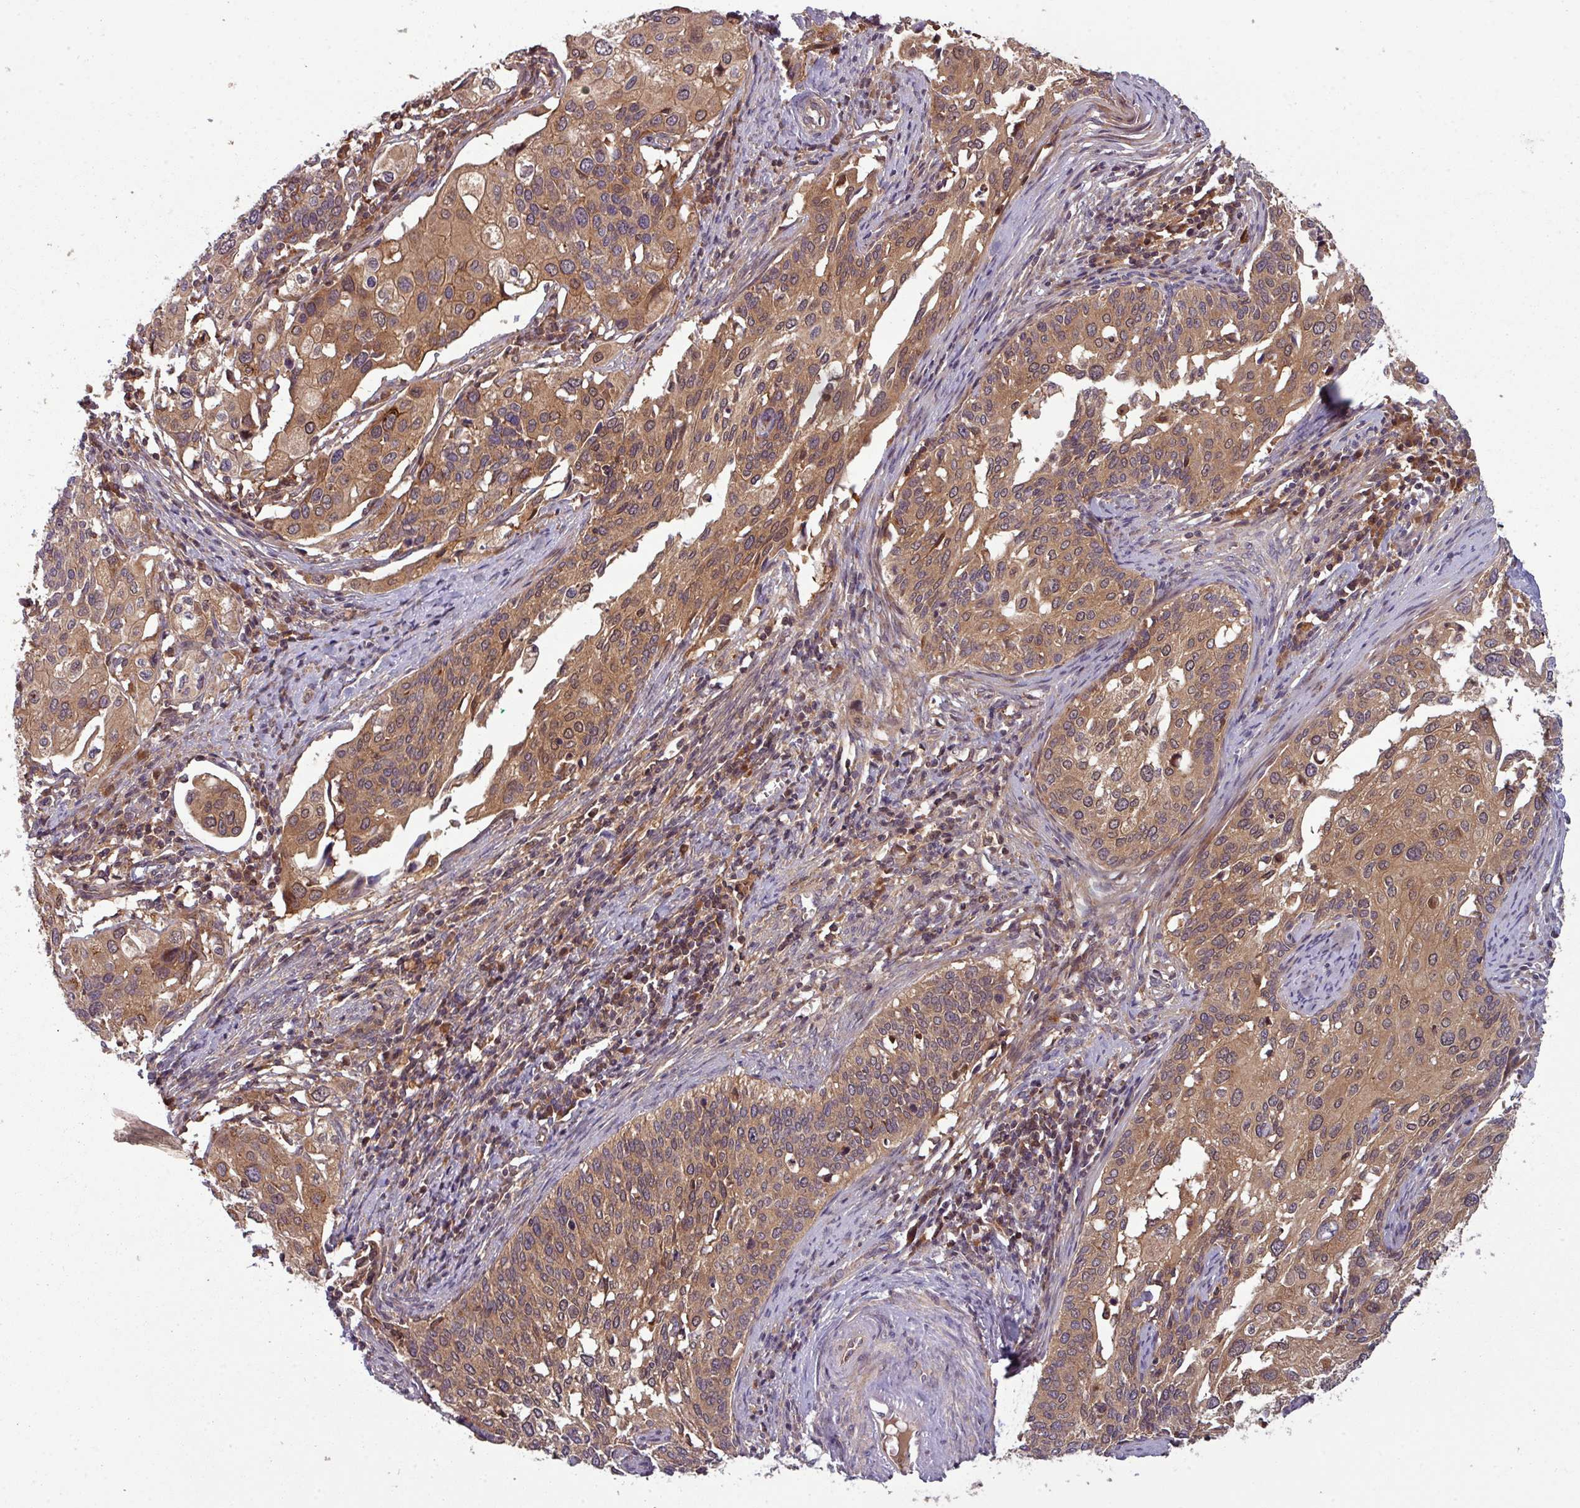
{"staining": {"intensity": "moderate", "quantity": ">75%", "location": "cytoplasmic/membranous"}, "tissue": "cervical cancer", "cell_type": "Tumor cells", "image_type": "cancer", "snomed": [{"axis": "morphology", "description": "Squamous cell carcinoma, NOS"}, {"axis": "topography", "description": "Cervix"}], "caption": "Cervical squamous cell carcinoma stained with IHC demonstrates moderate cytoplasmic/membranous positivity in about >75% of tumor cells.", "gene": "GSKIP", "patient": {"sex": "female", "age": 44}}